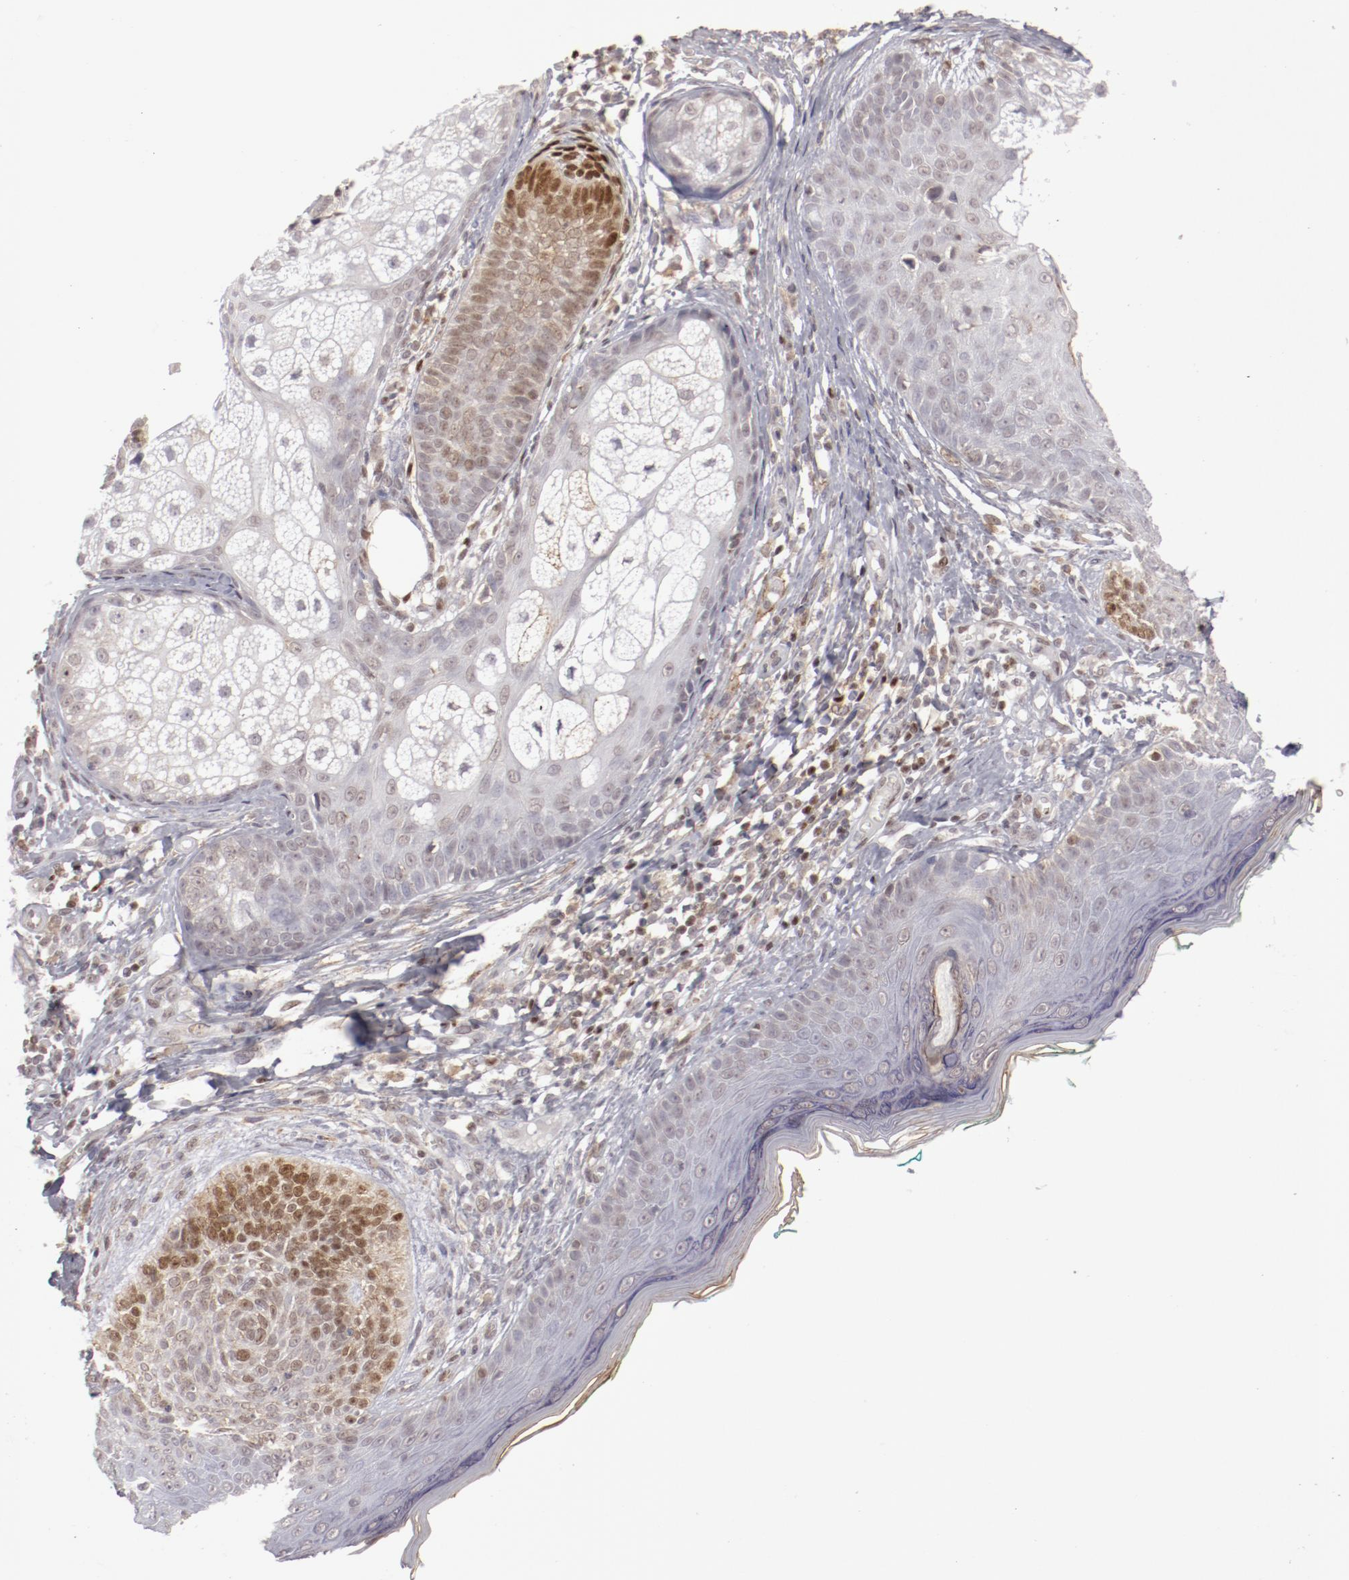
{"staining": {"intensity": "weak", "quantity": "25%-75%", "location": "cytoplasmic/membranous,nuclear"}, "tissue": "skin cancer", "cell_type": "Tumor cells", "image_type": "cancer", "snomed": [{"axis": "morphology", "description": "Normal tissue, NOS"}, {"axis": "morphology", "description": "Basal cell carcinoma"}, {"axis": "topography", "description": "Skin"}], "caption": "Basal cell carcinoma (skin) stained with immunohistochemistry reveals weak cytoplasmic/membranous and nuclear positivity in about 25%-75% of tumor cells. The staining is performed using DAB brown chromogen to label protein expression. The nuclei are counter-stained blue using hematoxylin.", "gene": "LEF1", "patient": {"sex": "male", "age": 76}}